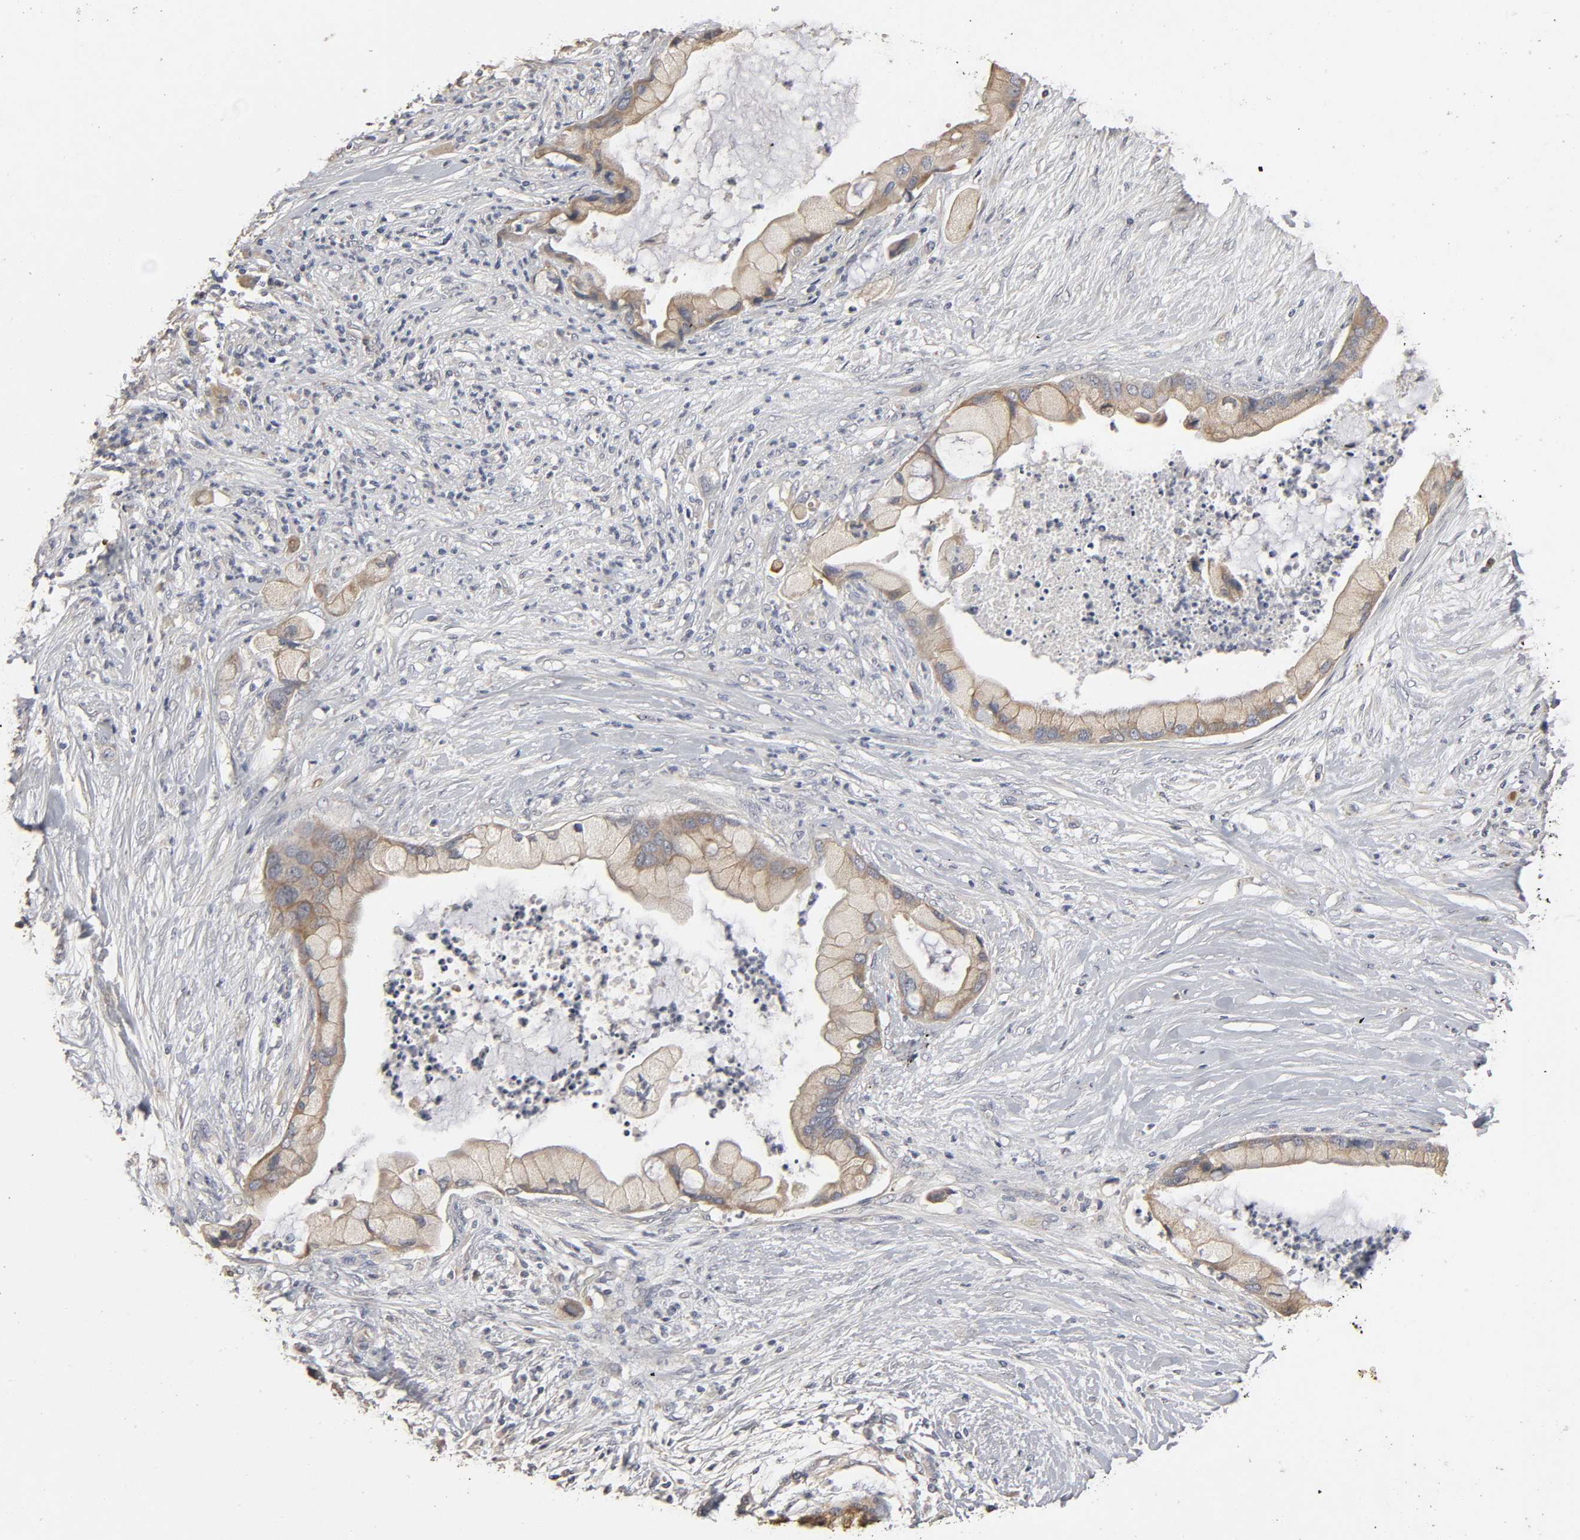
{"staining": {"intensity": "moderate", "quantity": ">75%", "location": "cytoplasmic/membranous"}, "tissue": "pancreatic cancer", "cell_type": "Tumor cells", "image_type": "cancer", "snomed": [{"axis": "morphology", "description": "Adenocarcinoma, NOS"}, {"axis": "topography", "description": "Pancreas"}], "caption": "An immunohistochemistry (IHC) photomicrograph of tumor tissue is shown. Protein staining in brown labels moderate cytoplasmic/membranous positivity in pancreatic cancer within tumor cells.", "gene": "SLC10A2", "patient": {"sex": "female", "age": 59}}